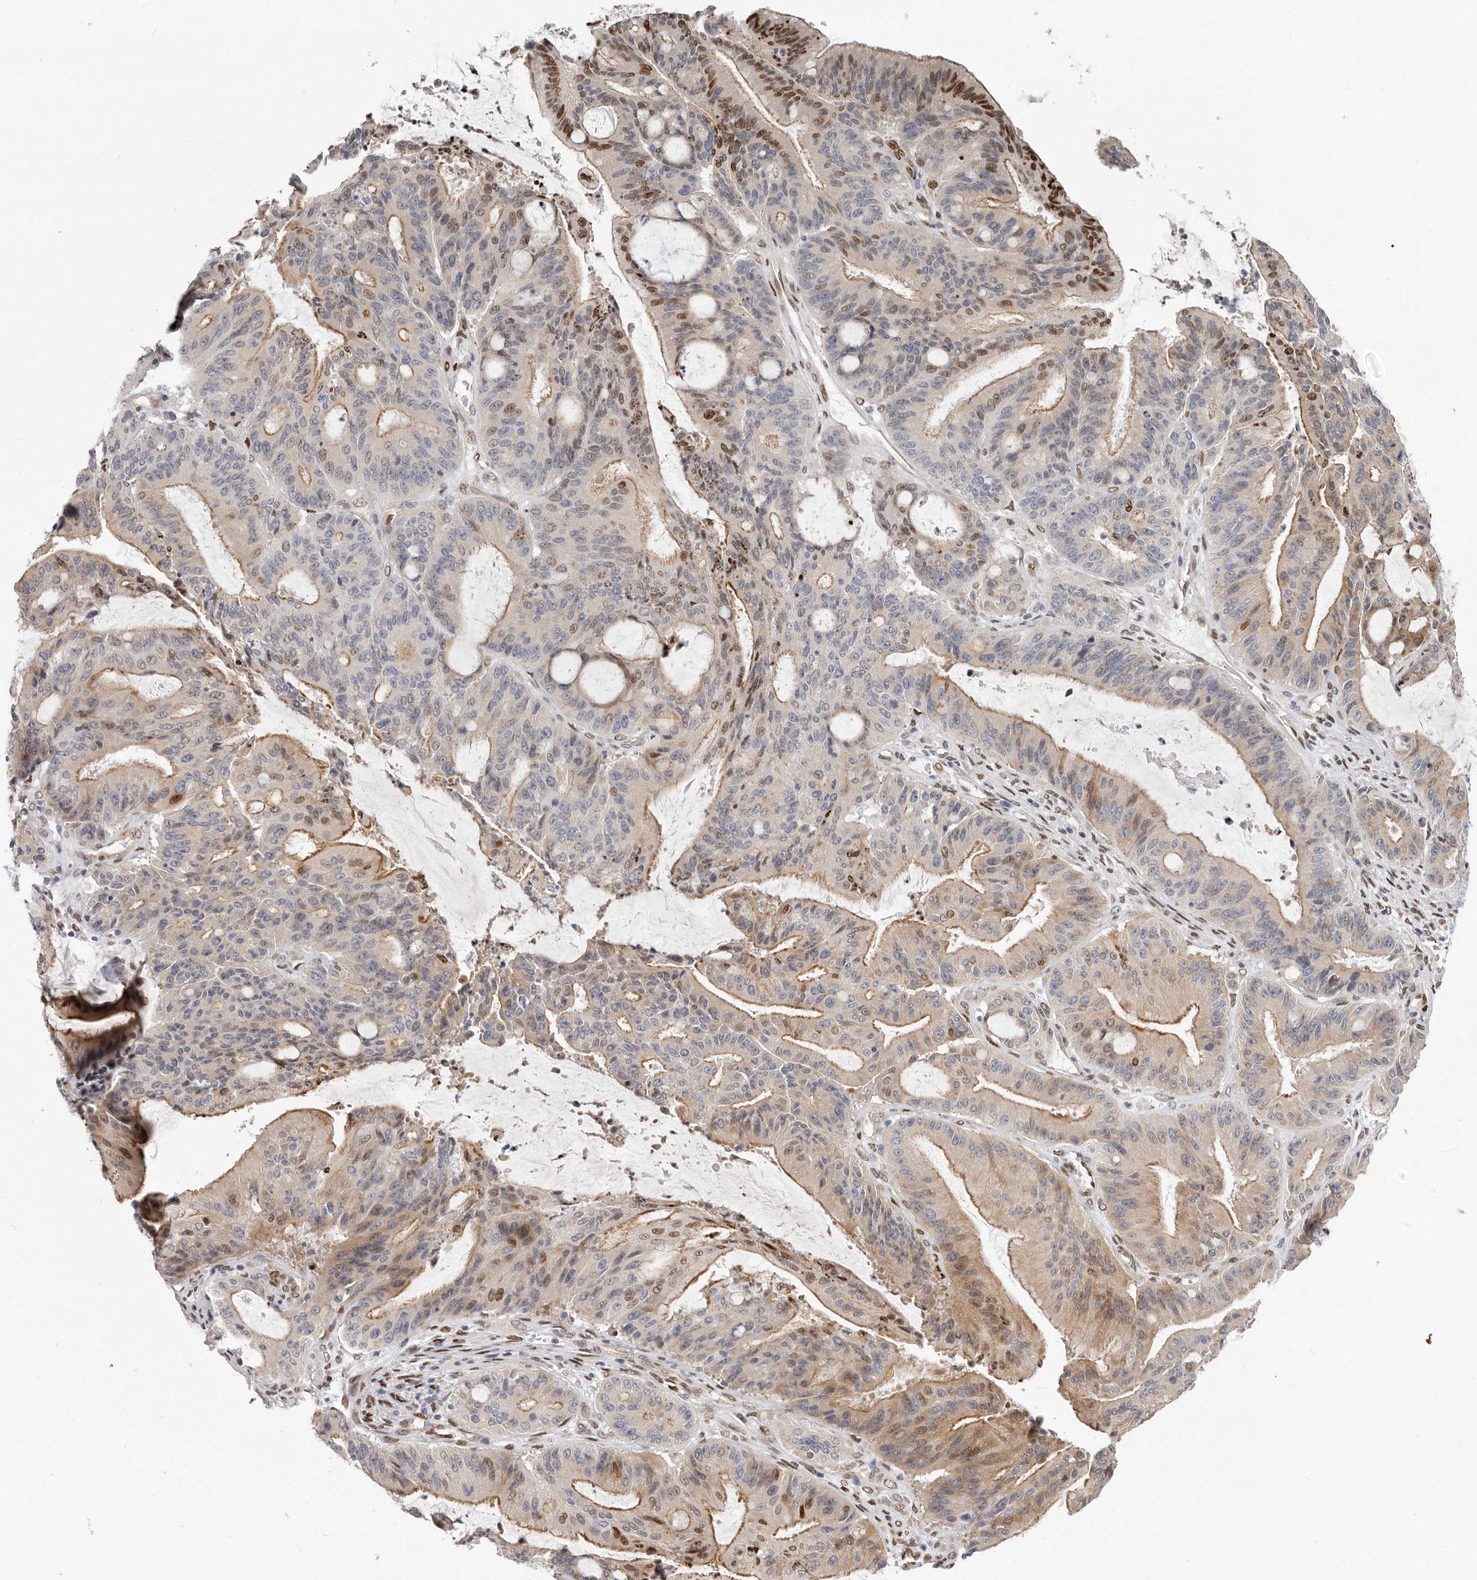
{"staining": {"intensity": "moderate", "quantity": "25%-75%", "location": "cytoplasmic/membranous,nuclear"}, "tissue": "liver cancer", "cell_type": "Tumor cells", "image_type": "cancer", "snomed": [{"axis": "morphology", "description": "Normal tissue, NOS"}, {"axis": "morphology", "description": "Cholangiocarcinoma"}, {"axis": "topography", "description": "Liver"}, {"axis": "topography", "description": "Peripheral nerve tissue"}], "caption": "A brown stain labels moderate cytoplasmic/membranous and nuclear staining of a protein in human liver cancer (cholangiocarcinoma) tumor cells.", "gene": "SRP19", "patient": {"sex": "female", "age": 73}}